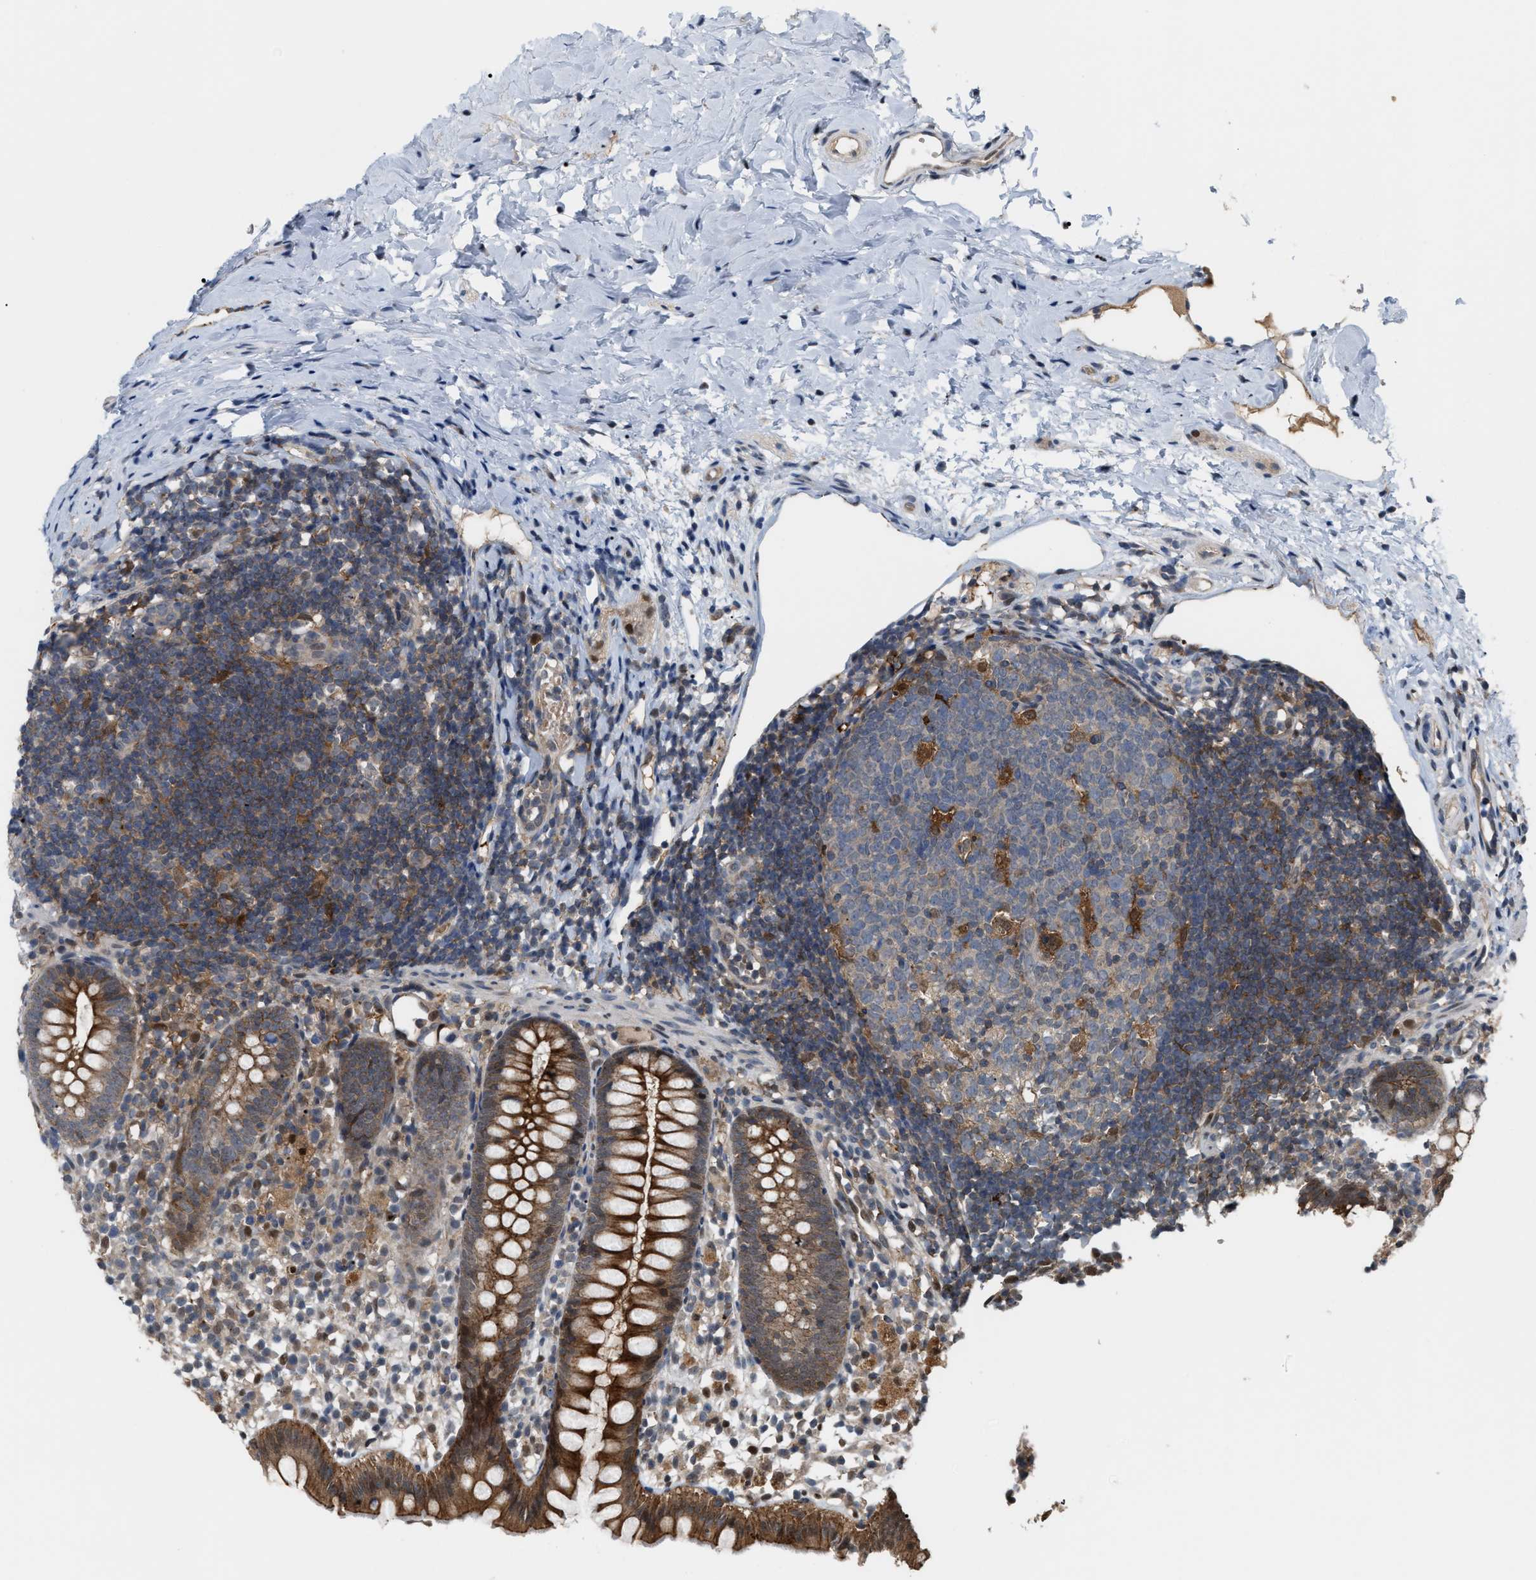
{"staining": {"intensity": "strong", "quantity": ">75%", "location": "cytoplasmic/membranous"}, "tissue": "appendix", "cell_type": "Glandular cells", "image_type": "normal", "snomed": [{"axis": "morphology", "description": "Normal tissue, NOS"}, {"axis": "topography", "description": "Appendix"}], "caption": "Human appendix stained with a brown dye exhibits strong cytoplasmic/membranous positive expression in approximately >75% of glandular cells.", "gene": "RFFL", "patient": {"sex": "female", "age": 20}}